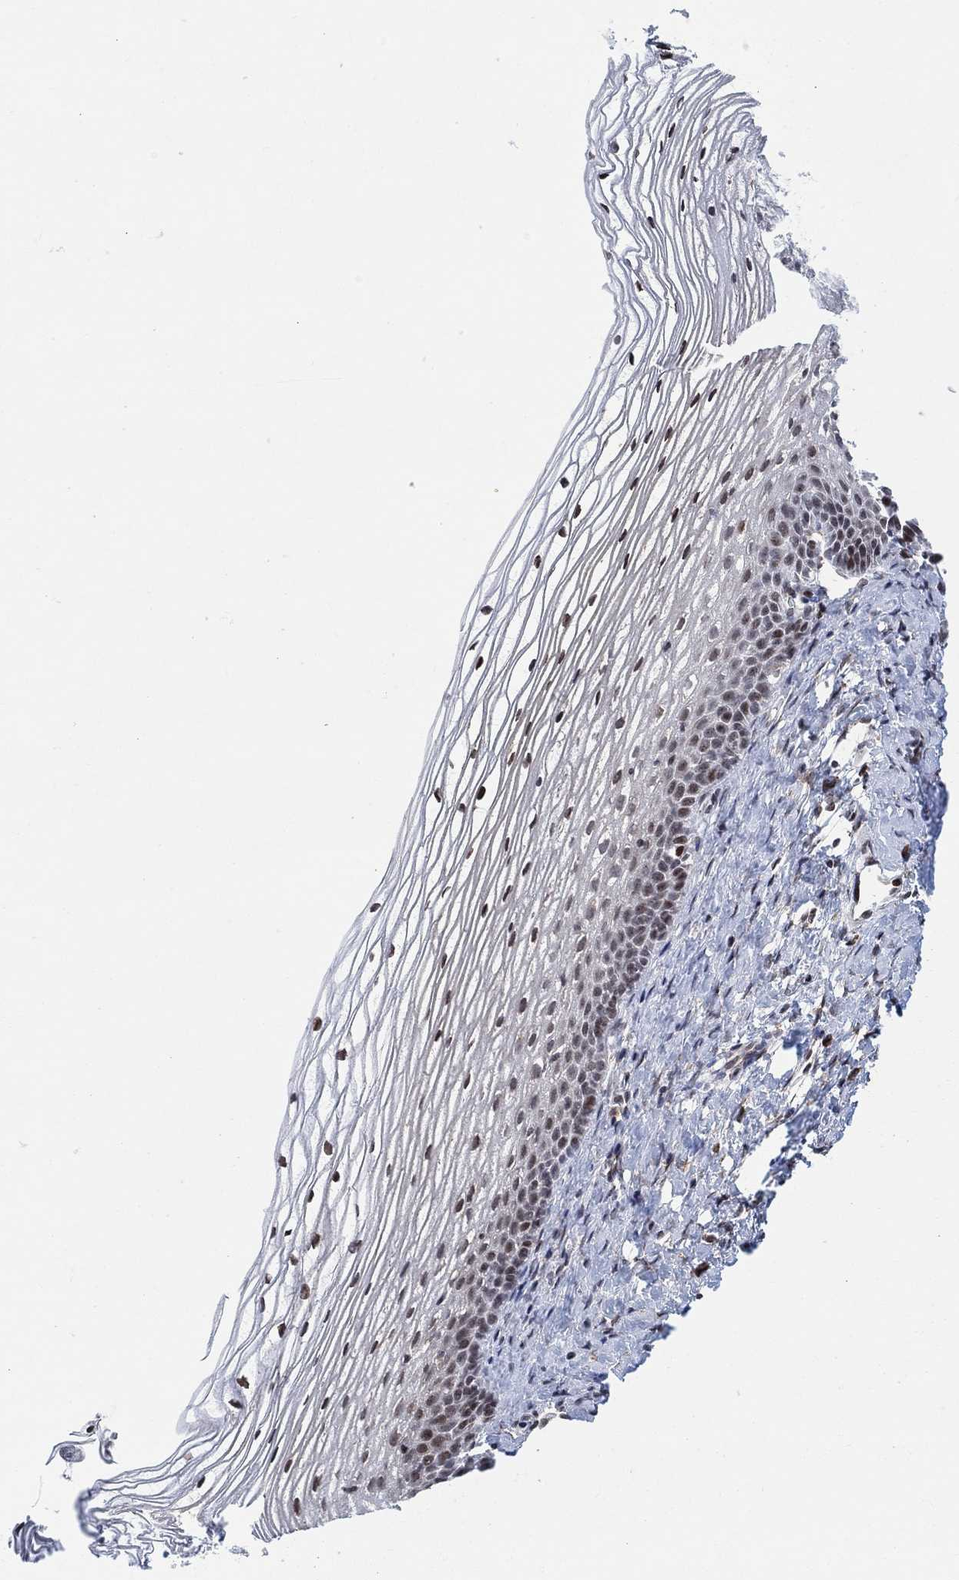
{"staining": {"intensity": "moderate", "quantity": "<25%", "location": "nuclear"}, "tissue": "cervix", "cell_type": "Glandular cells", "image_type": "normal", "snomed": [{"axis": "morphology", "description": "Normal tissue, NOS"}, {"axis": "topography", "description": "Cervix"}], "caption": "Cervix stained with DAB immunohistochemistry (IHC) exhibits low levels of moderate nuclear positivity in approximately <25% of glandular cells. (DAB (3,3'-diaminobenzidine) IHC with brightfield microscopy, high magnification).", "gene": "ABHD14A", "patient": {"sex": "female", "age": 39}}